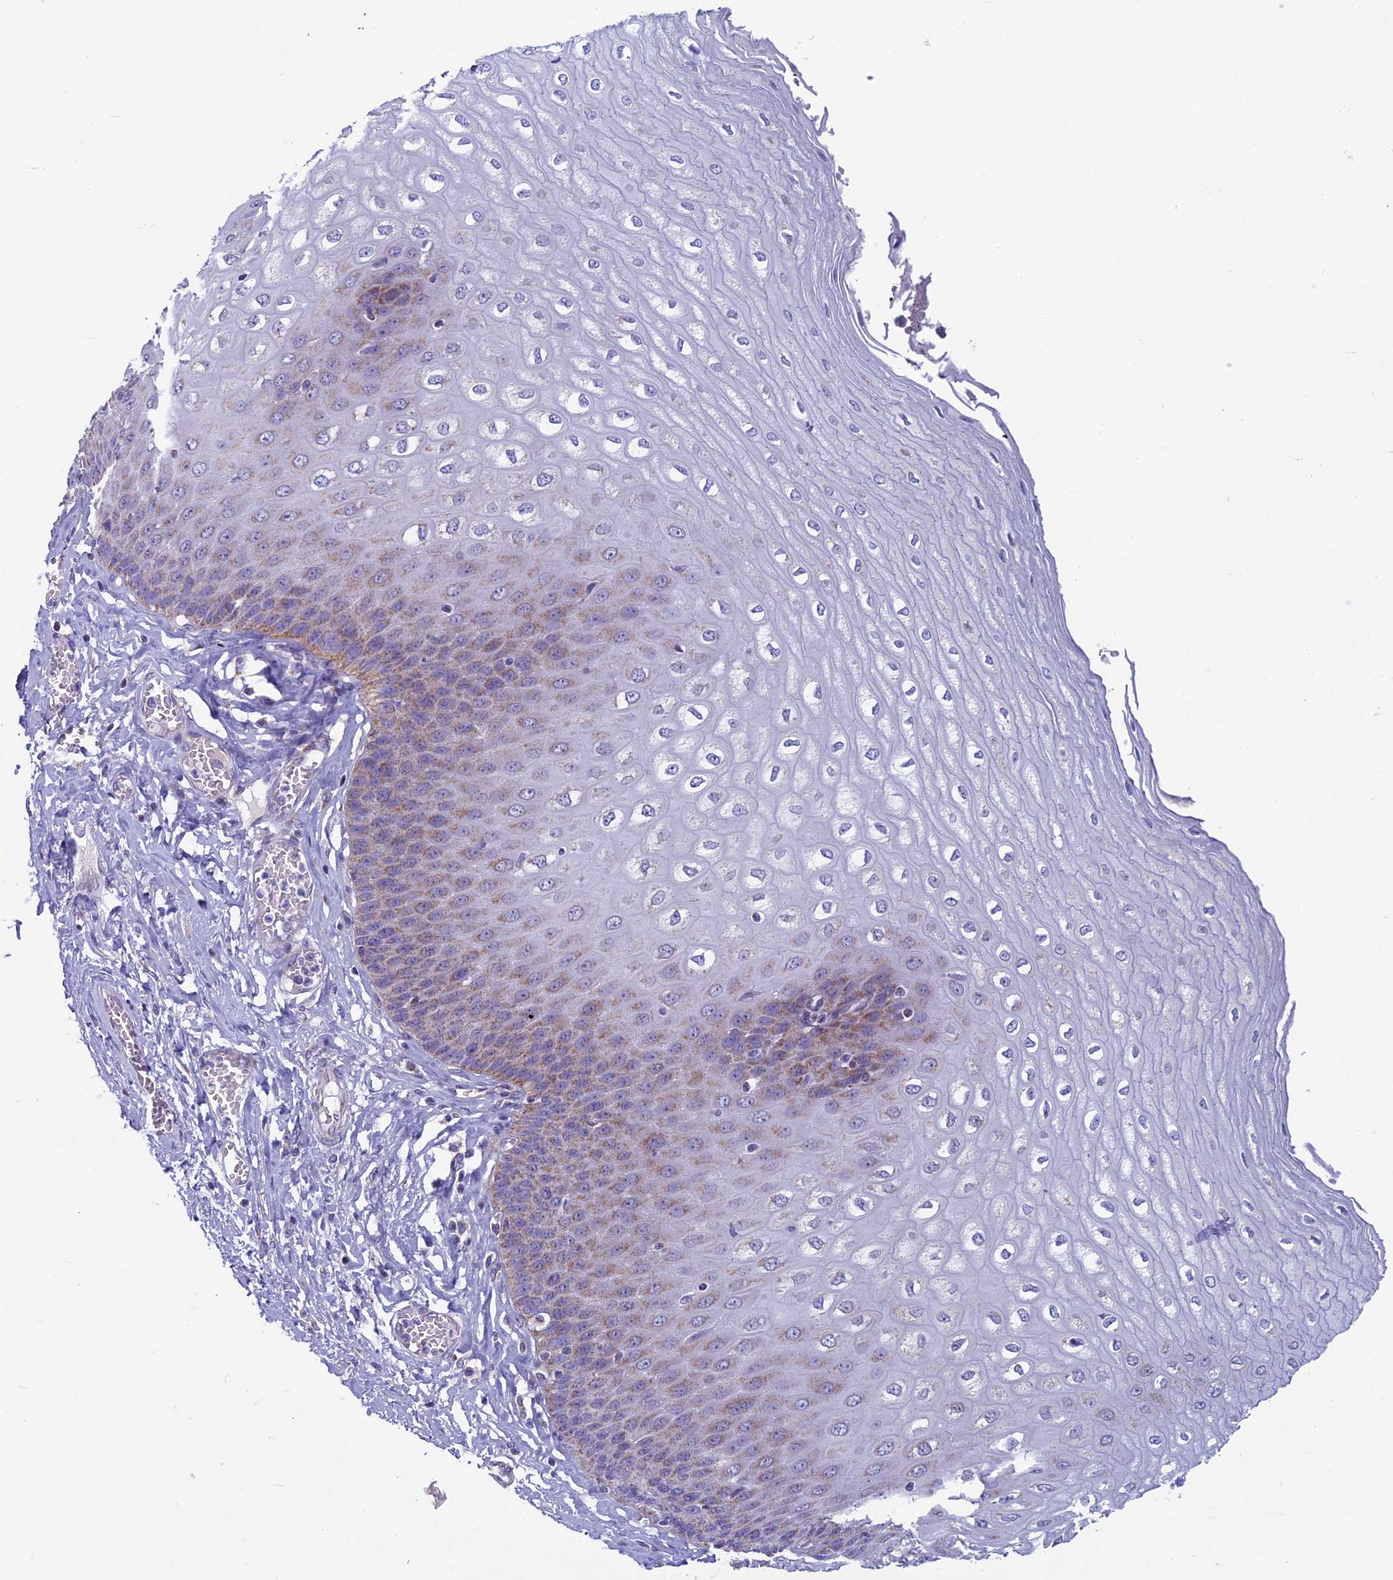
{"staining": {"intensity": "moderate", "quantity": "25%-75%", "location": "cytoplasmic/membranous"}, "tissue": "esophagus", "cell_type": "Squamous epithelial cells", "image_type": "normal", "snomed": [{"axis": "morphology", "description": "Normal tissue, NOS"}, {"axis": "topography", "description": "Esophagus"}], "caption": "Protein positivity by IHC reveals moderate cytoplasmic/membranous staining in about 25%-75% of squamous epithelial cells in normal esophagus. The staining is performed using DAB (3,3'-diaminobenzidine) brown chromogen to label protein expression. The nuclei are counter-stained blue using hematoxylin.", "gene": "MFSD12", "patient": {"sex": "male", "age": 60}}